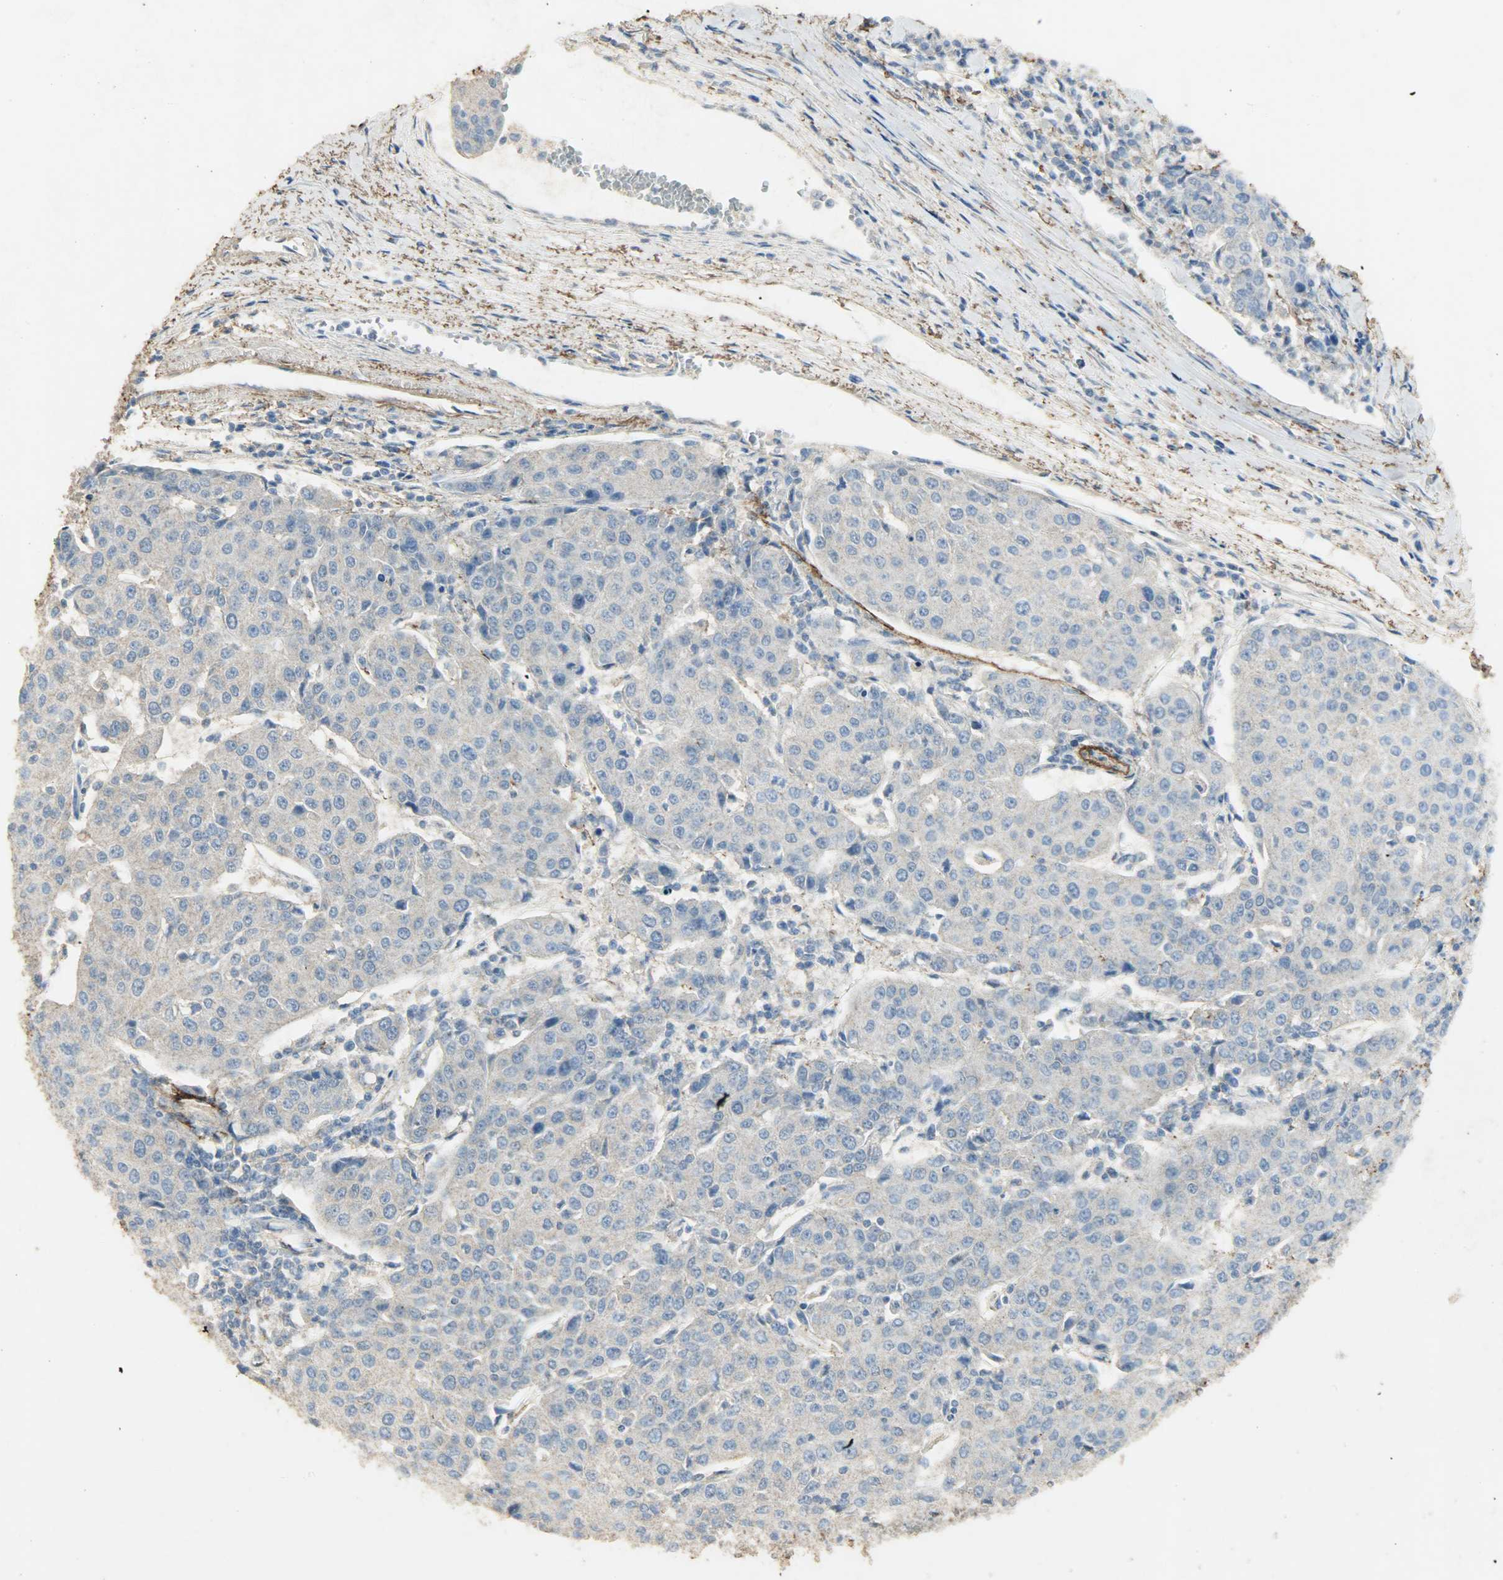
{"staining": {"intensity": "weak", "quantity": "<25%", "location": "cytoplasmic/membranous"}, "tissue": "urothelial cancer", "cell_type": "Tumor cells", "image_type": "cancer", "snomed": [{"axis": "morphology", "description": "Urothelial carcinoma, High grade"}, {"axis": "topography", "description": "Urinary bladder"}], "caption": "The immunohistochemistry photomicrograph has no significant expression in tumor cells of urothelial carcinoma (high-grade) tissue.", "gene": "ASB9", "patient": {"sex": "female", "age": 85}}